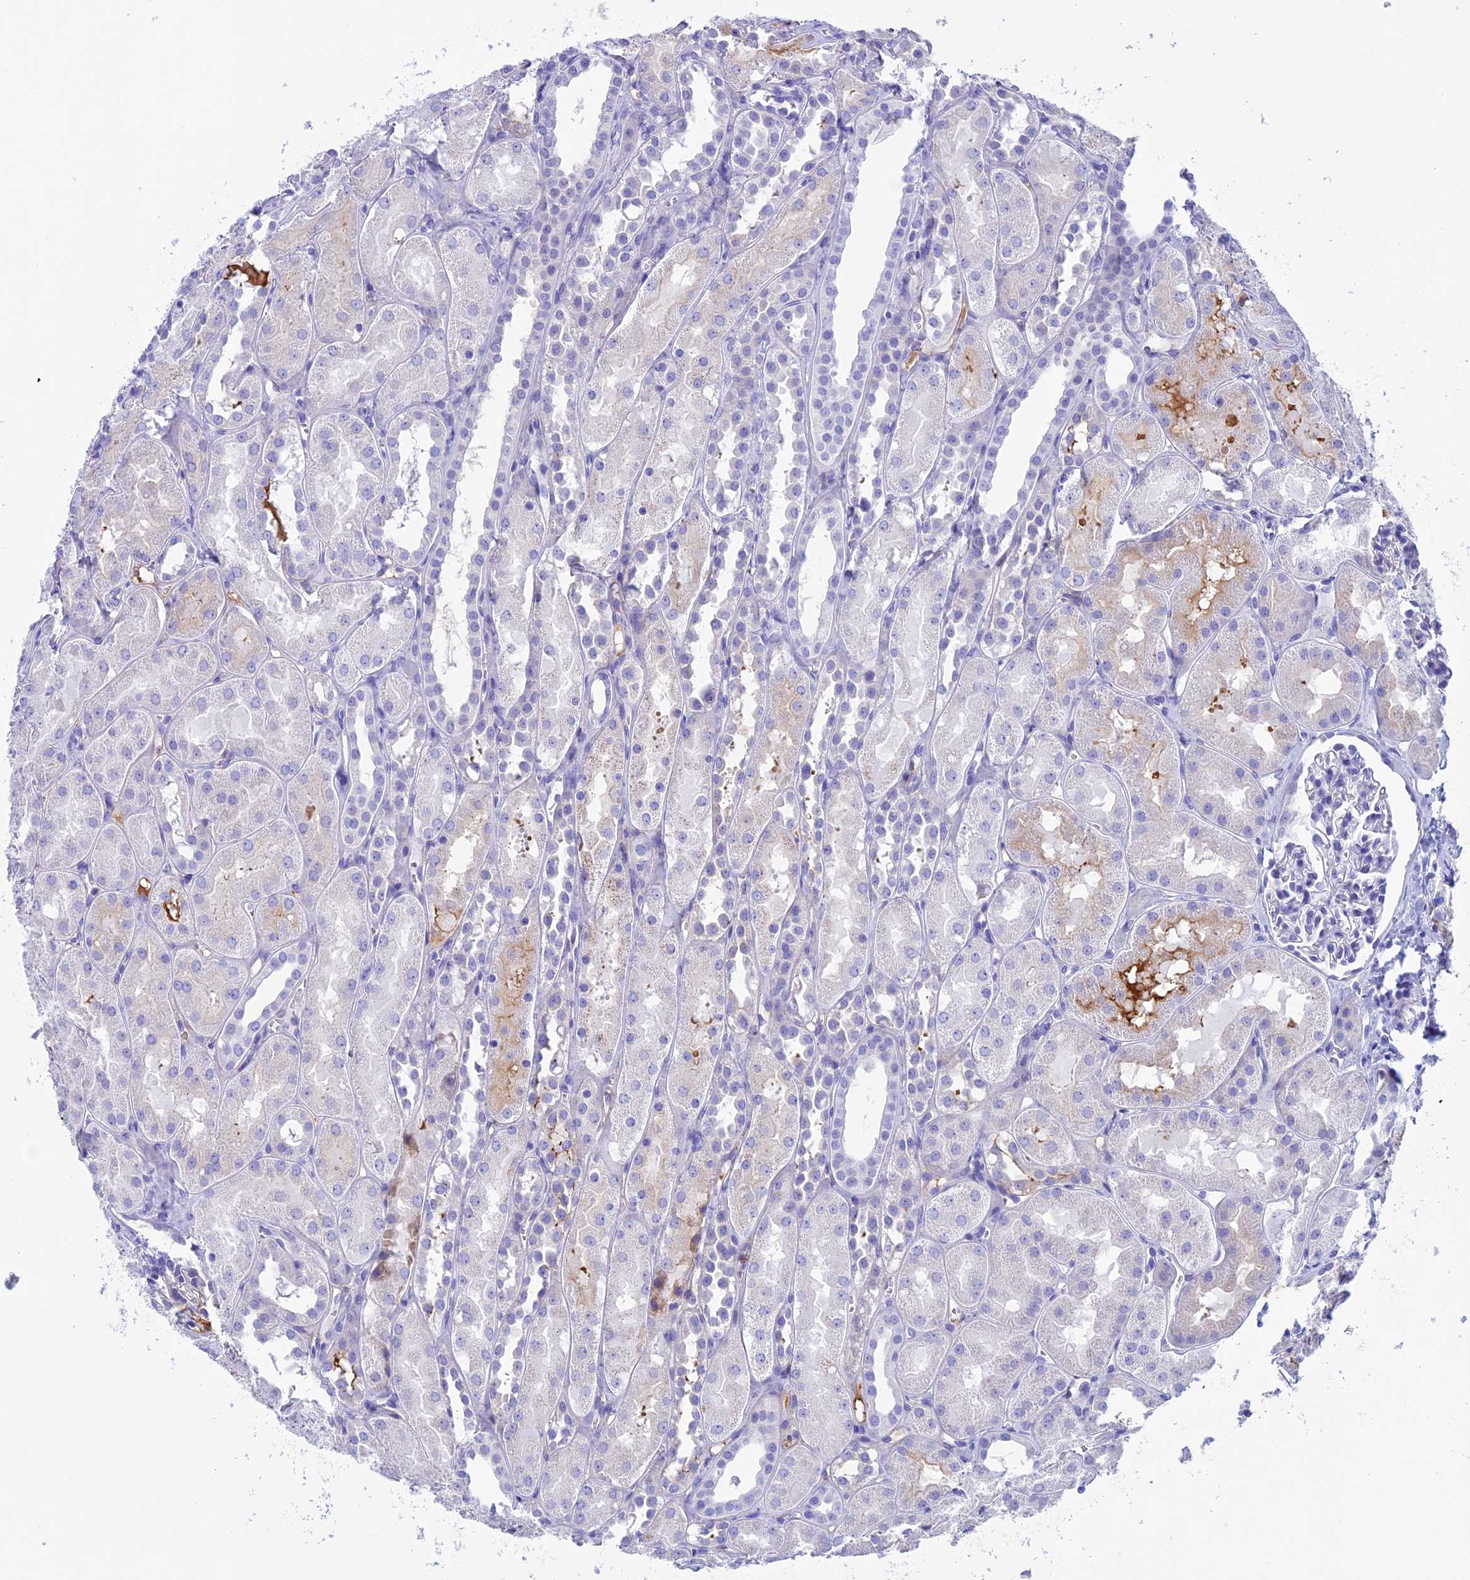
{"staining": {"intensity": "negative", "quantity": "none", "location": "none"}, "tissue": "kidney", "cell_type": "Cells in glomeruli", "image_type": "normal", "snomed": [{"axis": "morphology", "description": "Normal tissue, NOS"}, {"axis": "topography", "description": "Kidney"}, {"axis": "topography", "description": "Urinary bladder"}], "caption": "Immunohistochemical staining of normal human kidney displays no significant positivity in cells in glomeruli.", "gene": "IGSF6", "patient": {"sex": "male", "age": 16}}